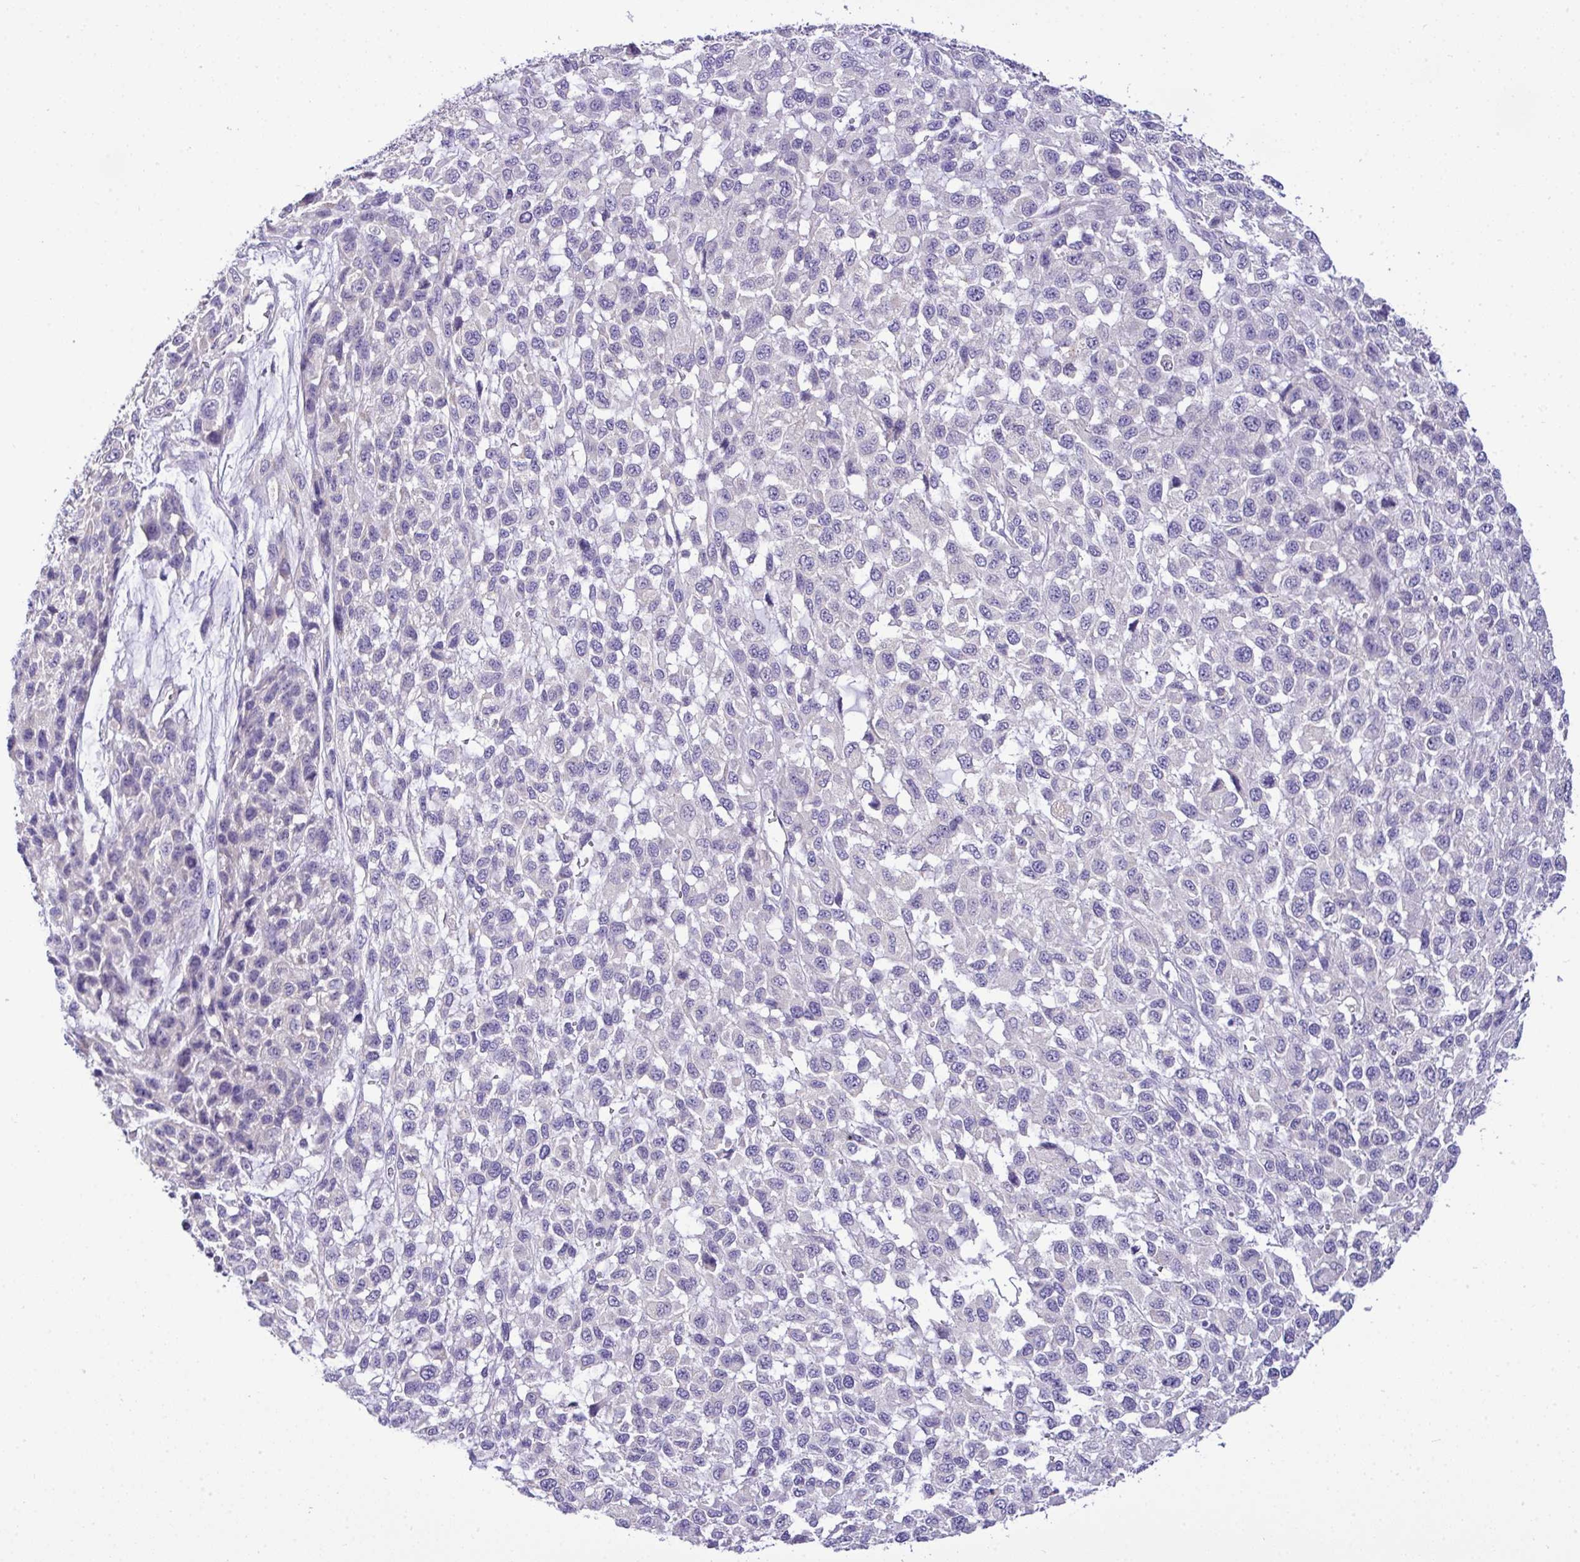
{"staining": {"intensity": "negative", "quantity": "none", "location": "none"}, "tissue": "melanoma", "cell_type": "Tumor cells", "image_type": "cancer", "snomed": [{"axis": "morphology", "description": "Malignant melanoma, NOS"}, {"axis": "topography", "description": "Skin"}], "caption": "An immunohistochemistry image of melanoma is shown. There is no staining in tumor cells of melanoma. Nuclei are stained in blue.", "gene": "ST8SIA2", "patient": {"sex": "male", "age": 62}}